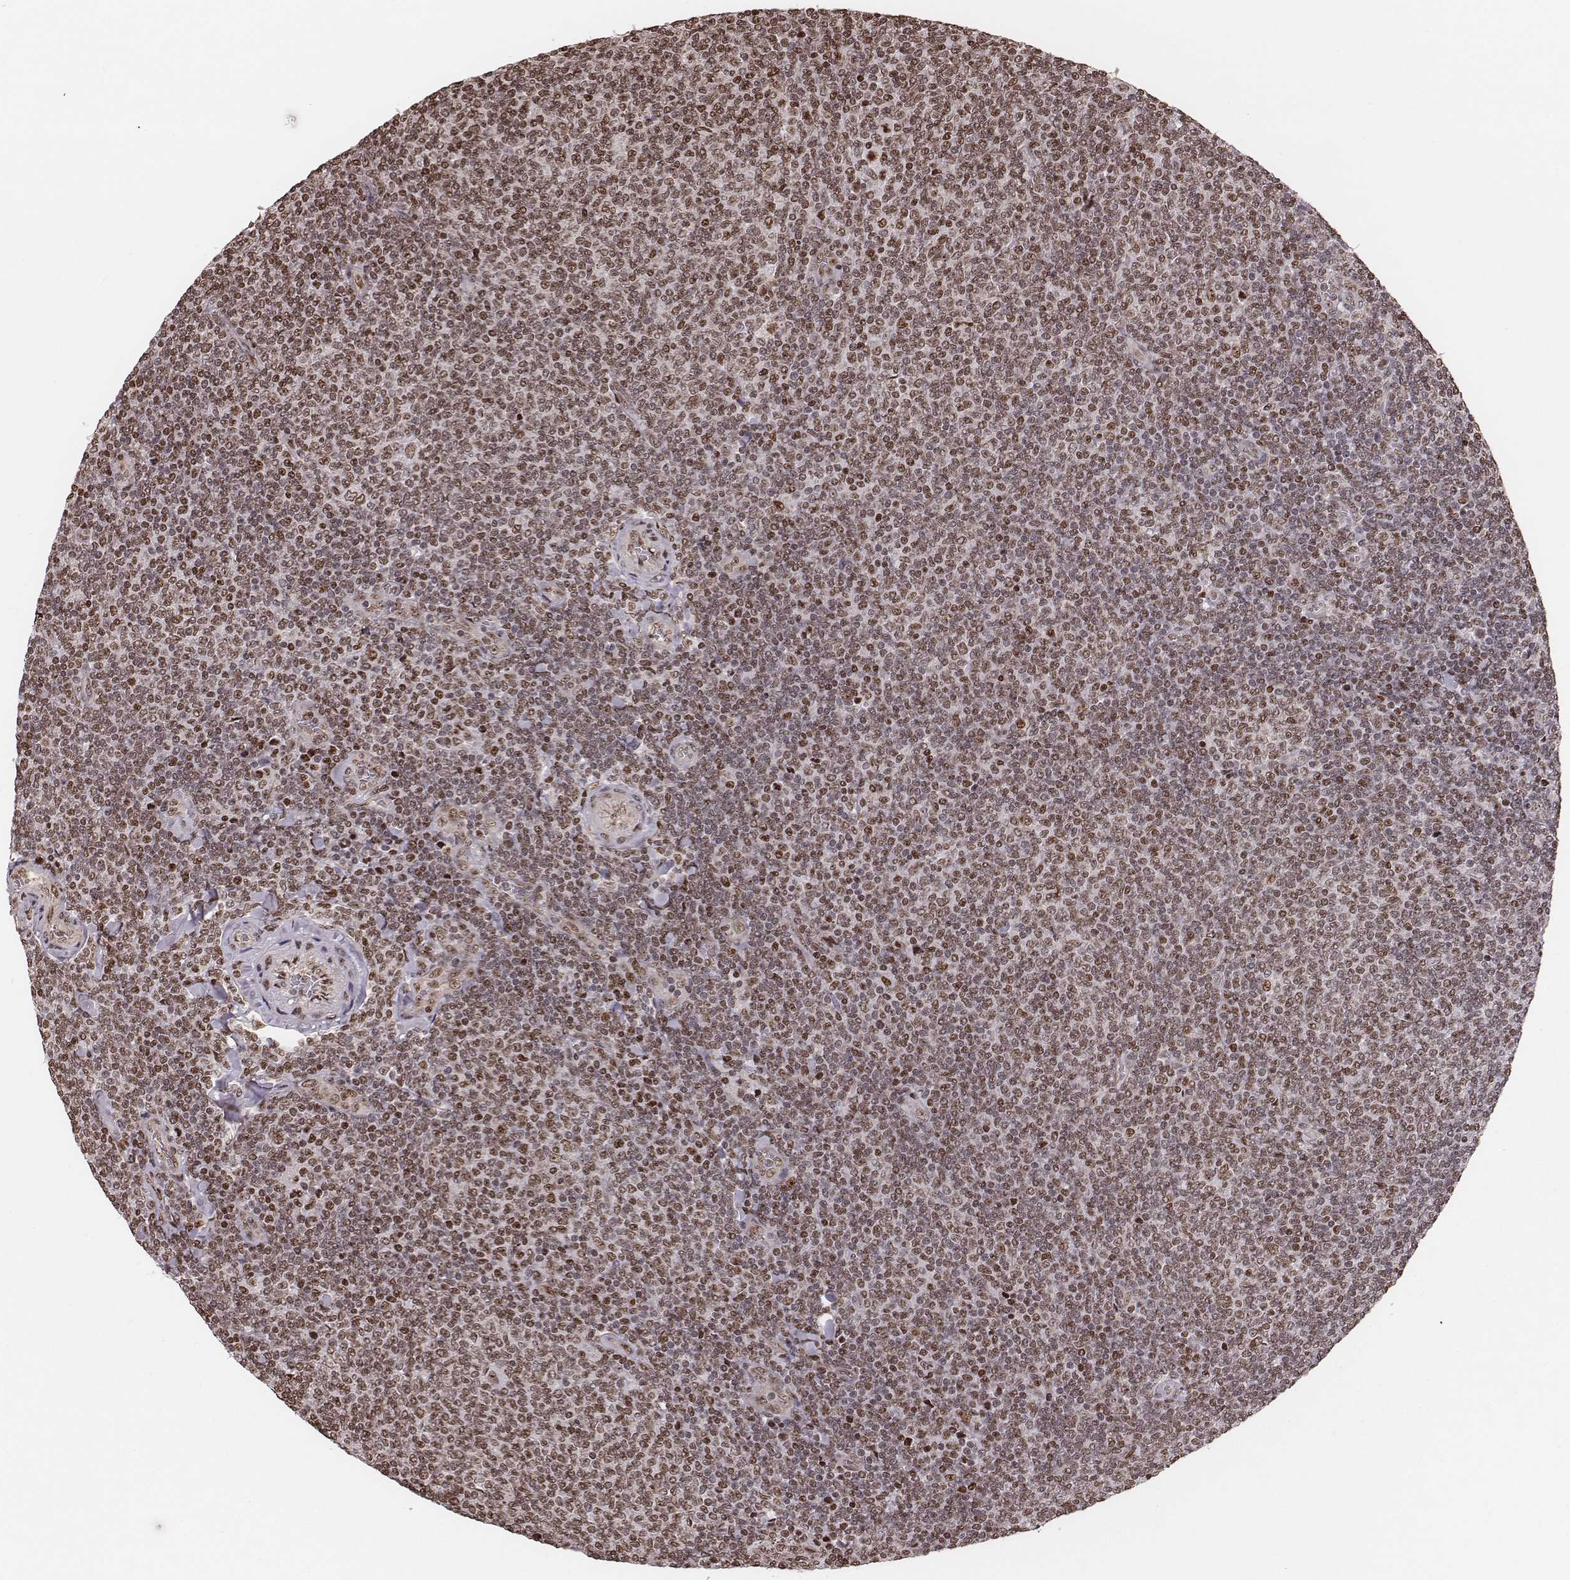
{"staining": {"intensity": "moderate", "quantity": "25%-75%", "location": "nuclear"}, "tissue": "lymphoma", "cell_type": "Tumor cells", "image_type": "cancer", "snomed": [{"axis": "morphology", "description": "Malignant lymphoma, non-Hodgkin's type, Low grade"}, {"axis": "topography", "description": "Lymph node"}], "caption": "Immunohistochemical staining of malignant lymphoma, non-Hodgkin's type (low-grade) reveals medium levels of moderate nuclear protein positivity in approximately 25%-75% of tumor cells.", "gene": "VRK3", "patient": {"sex": "male", "age": 52}}